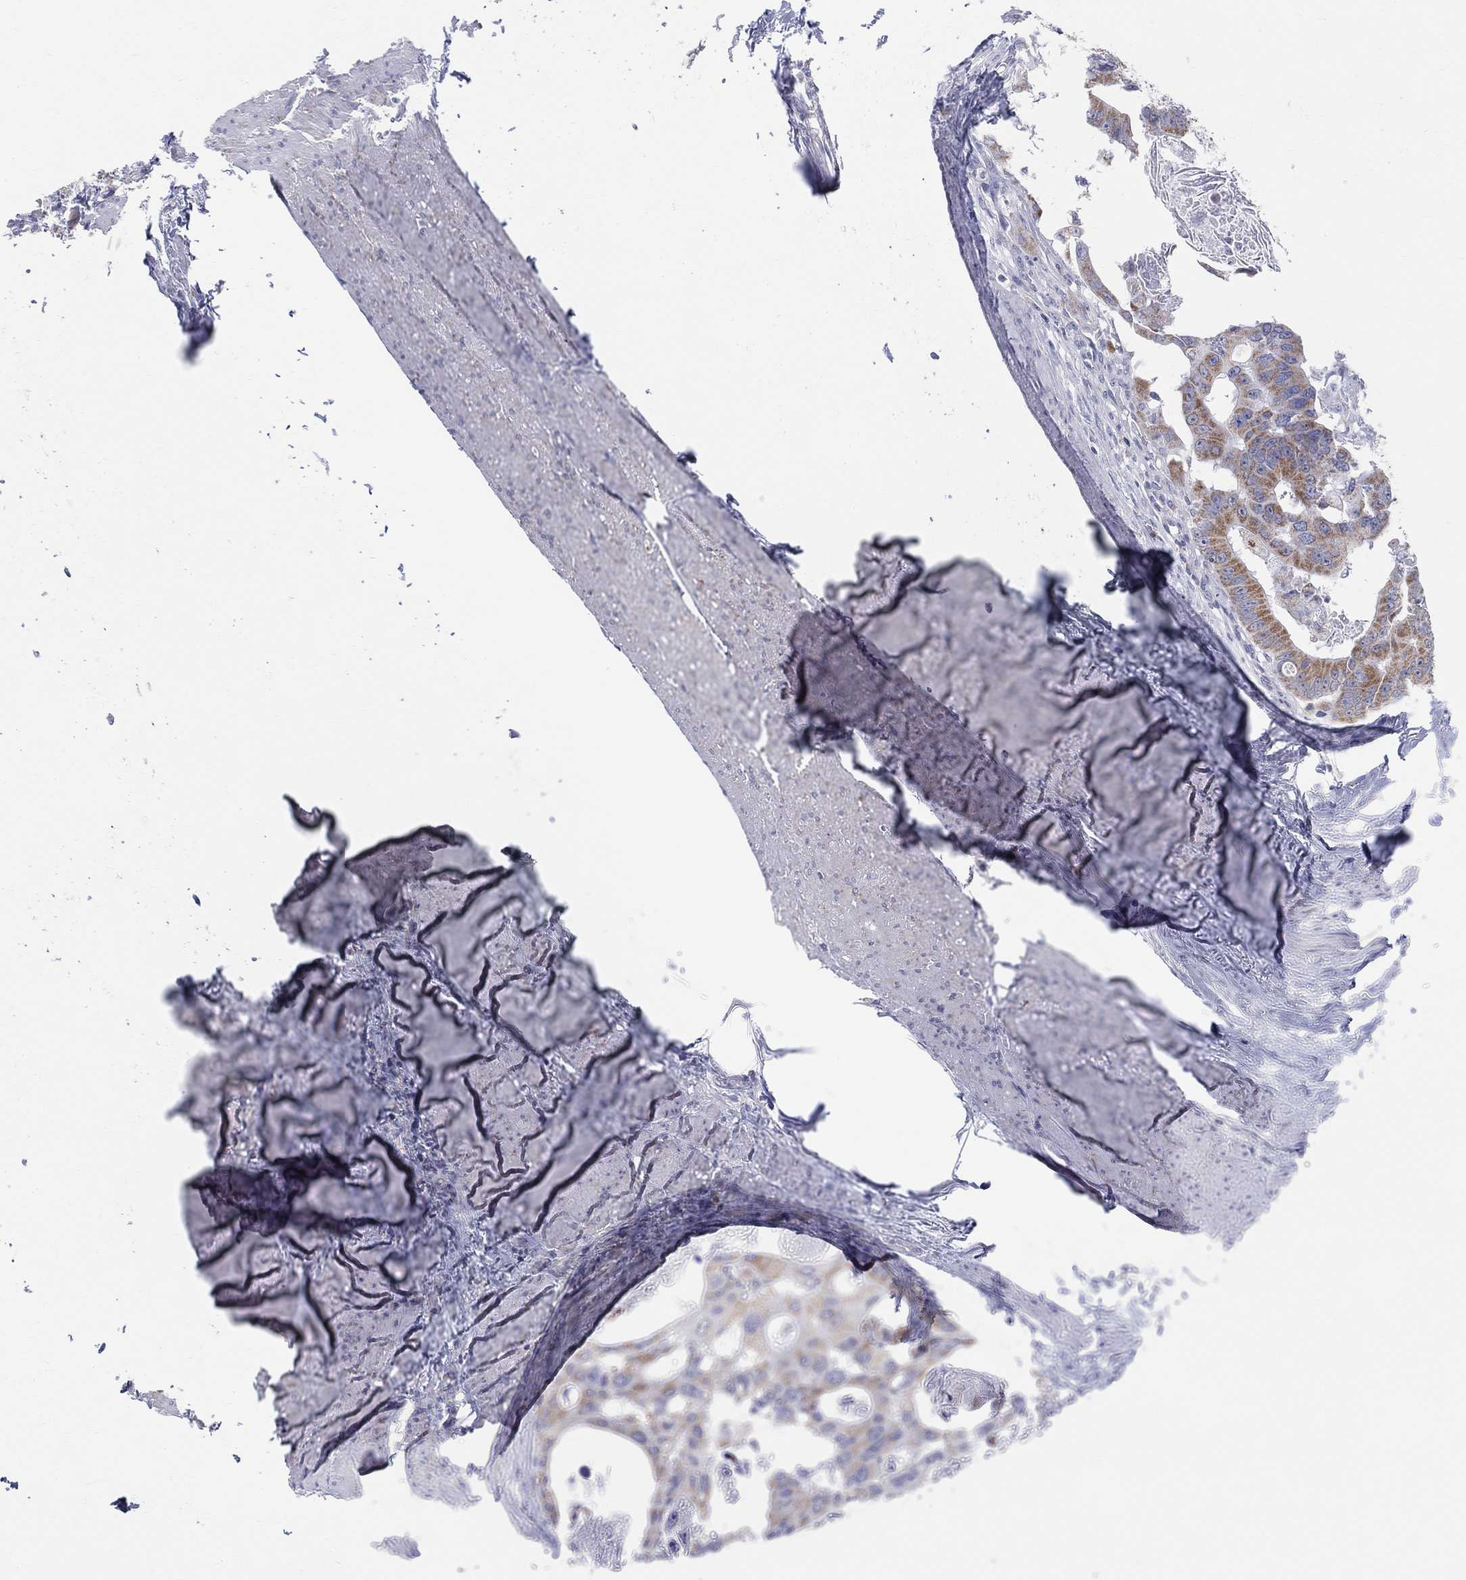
{"staining": {"intensity": "moderate", "quantity": "<25%", "location": "cytoplasmic/membranous"}, "tissue": "colorectal cancer", "cell_type": "Tumor cells", "image_type": "cancer", "snomed": [{"axis": "morphology", "description": "Adenocarcinoma, NOS"}, {"axis": "topography", "description": "Rectum"}], "caption": "Adenocarcinoma (colorectal) tissue reveals moderate cytoplasmic/membranous positivity in about <25% of tumor cells, visualized by immunohistochemistry. The staining was performed using DAB to visualize the protein expression in brown, while the nuclei were stained in blue with hematoxylin (Magnification: 20x).", "gene": "KISS1R", "patient": {"sex": "male", "age": 64}}